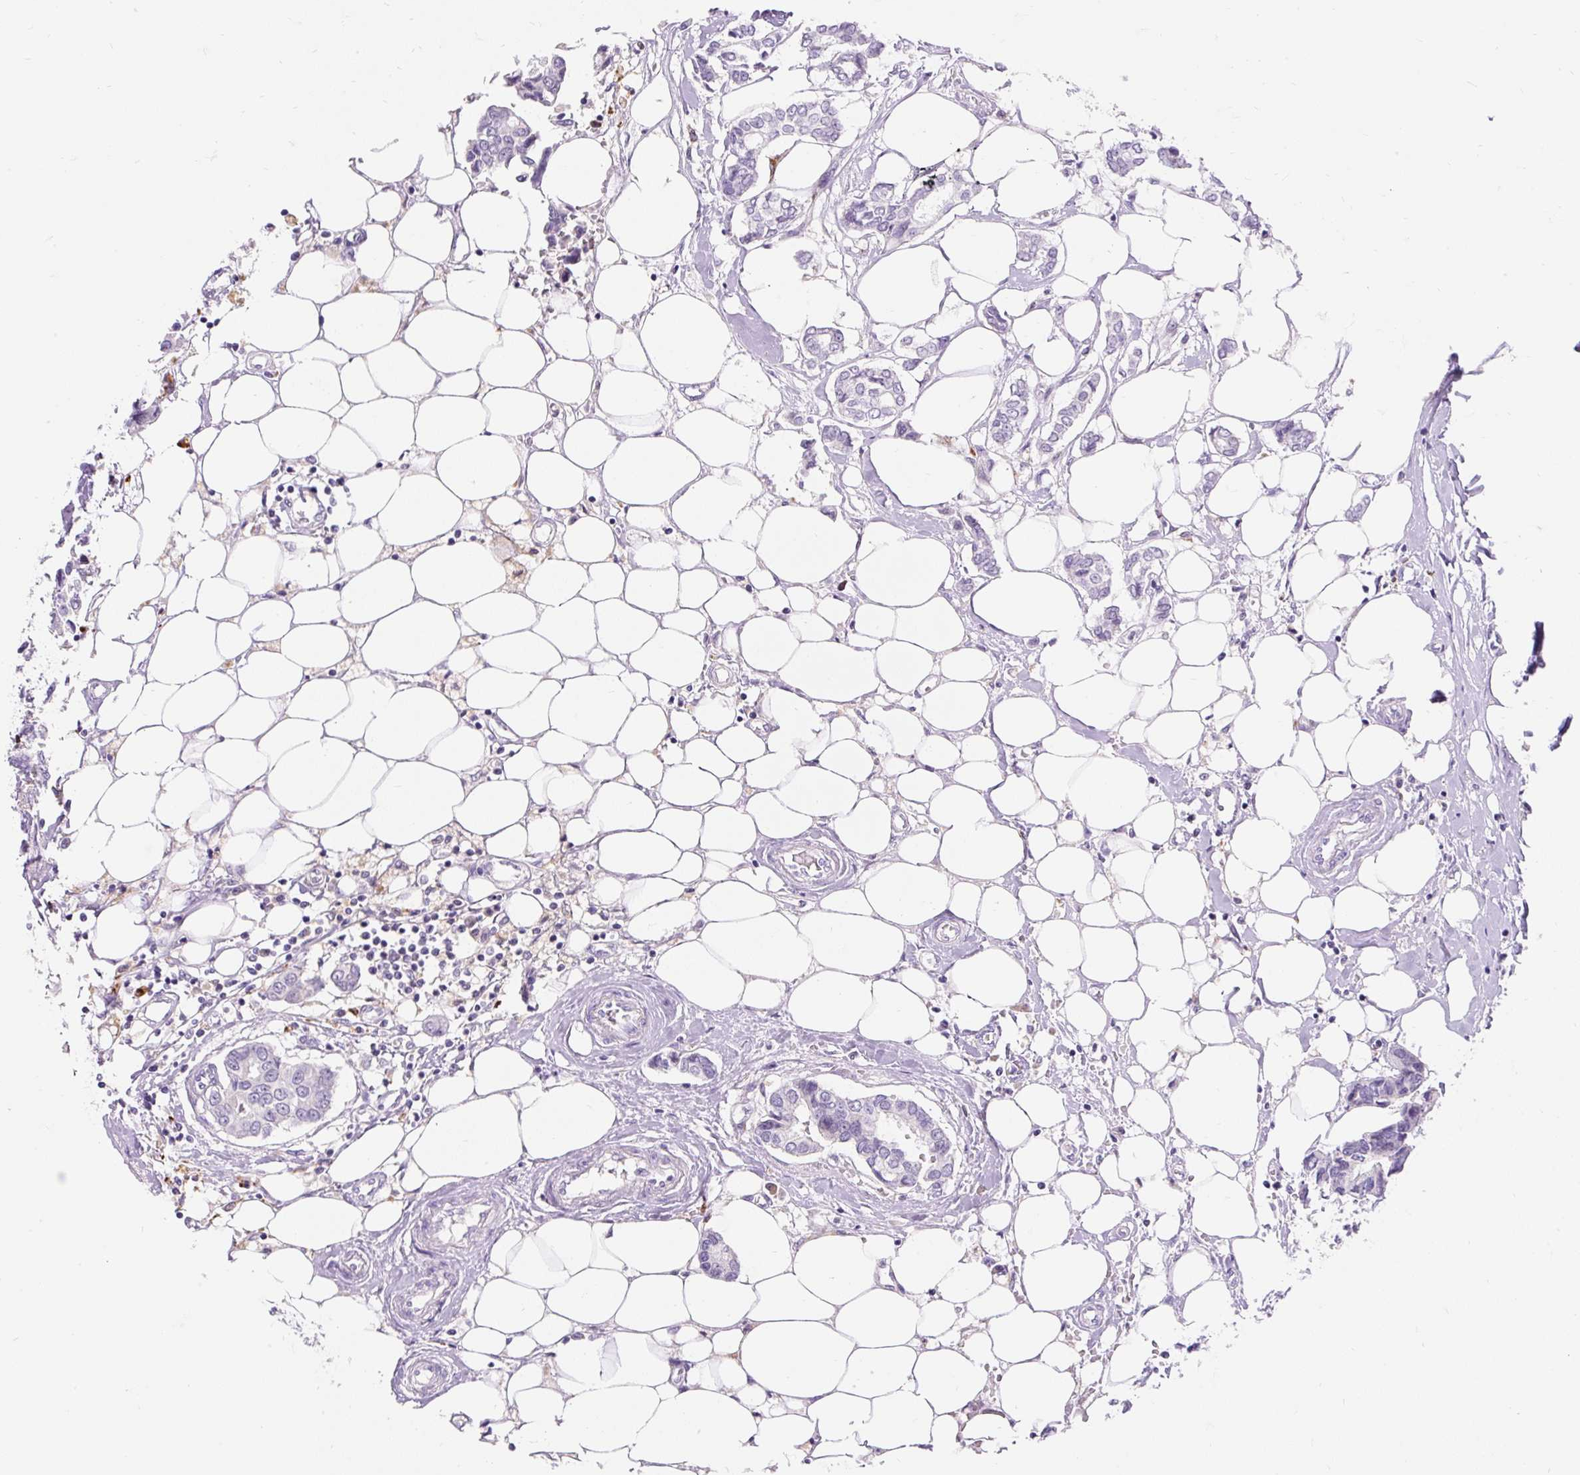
{"staining": {"intensity": "negative", "quantity": "none", "location": "none"}, "tissue": "breast cancer", "cell_type": "Tumor cells", "image_type": "cancer", "snomed": [{"axis": "morphology", "description": "Duct carcinoma"}, {"axis": "topography", "description": "Breast"}], "caption": "An image of breast intraductal carcinoma stained for a protein exhibits no brown staining in tumor cells.", "gene": "TMEM150C", "patient": {"sex": "female", "age": 73}}